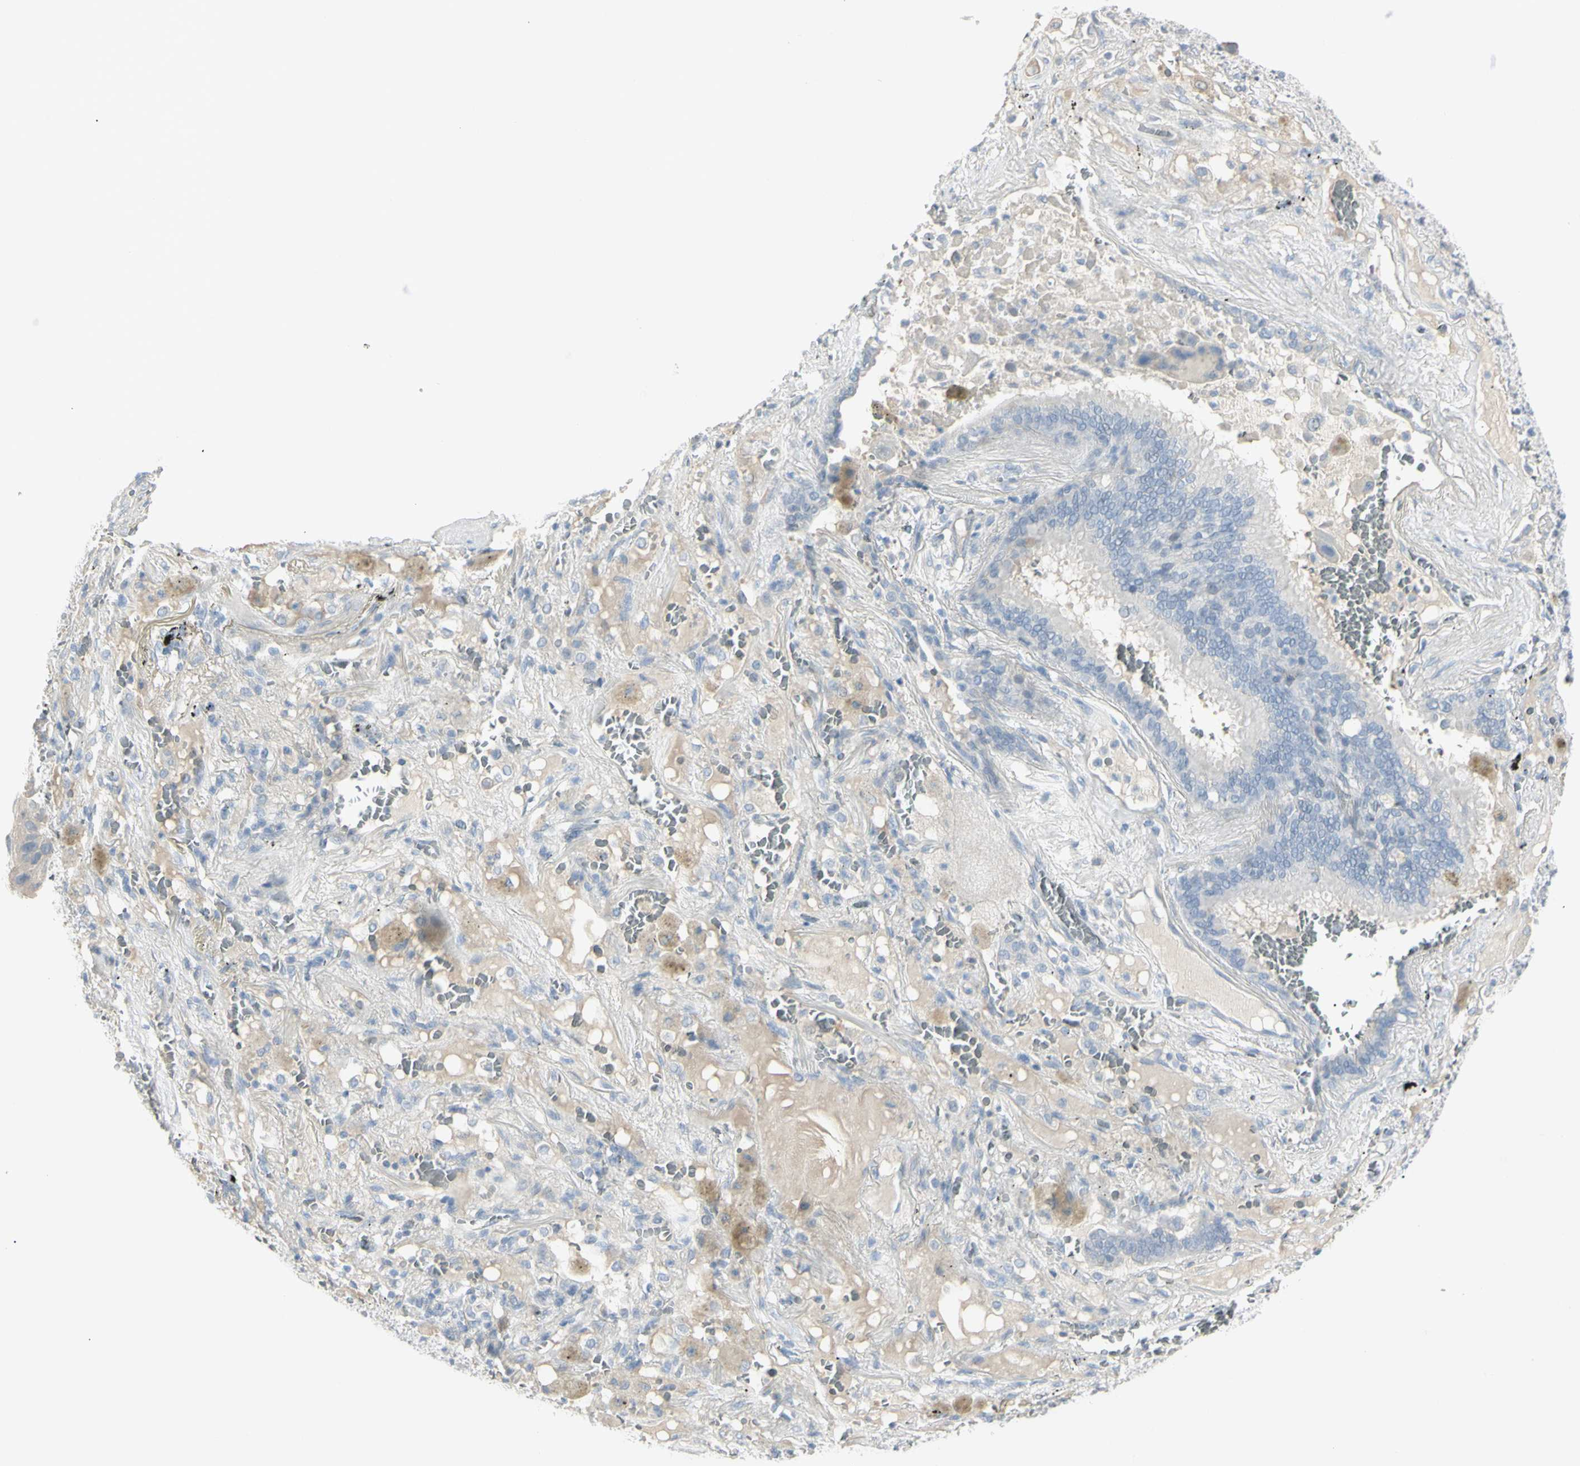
{"staining": {"intensity": "weak", "quantity": "25%-75%", "location": "cytoplasmic/membranous"}, "tissue": "lung cancer", "cell_type": "Tumor cells", "image_type": "cancer", "snomed": [{"axis": "morphology", "description": "Squamous cell carcinoma, NOS"}, {"axis": "topography", "description": "Lung"}], "caption": "IHC image of neoplastic tissue: lung cancer (squamous cell carcinoma) stained using immunohistochemistry shows low levels of weak protein expression localized specifically in the cytoplasmic/membranous of tumor cells, appearing as a cytoplasmic/membranous brown color.", "gene": "PIP", "patient": {"sex": "male", "age": 57}}